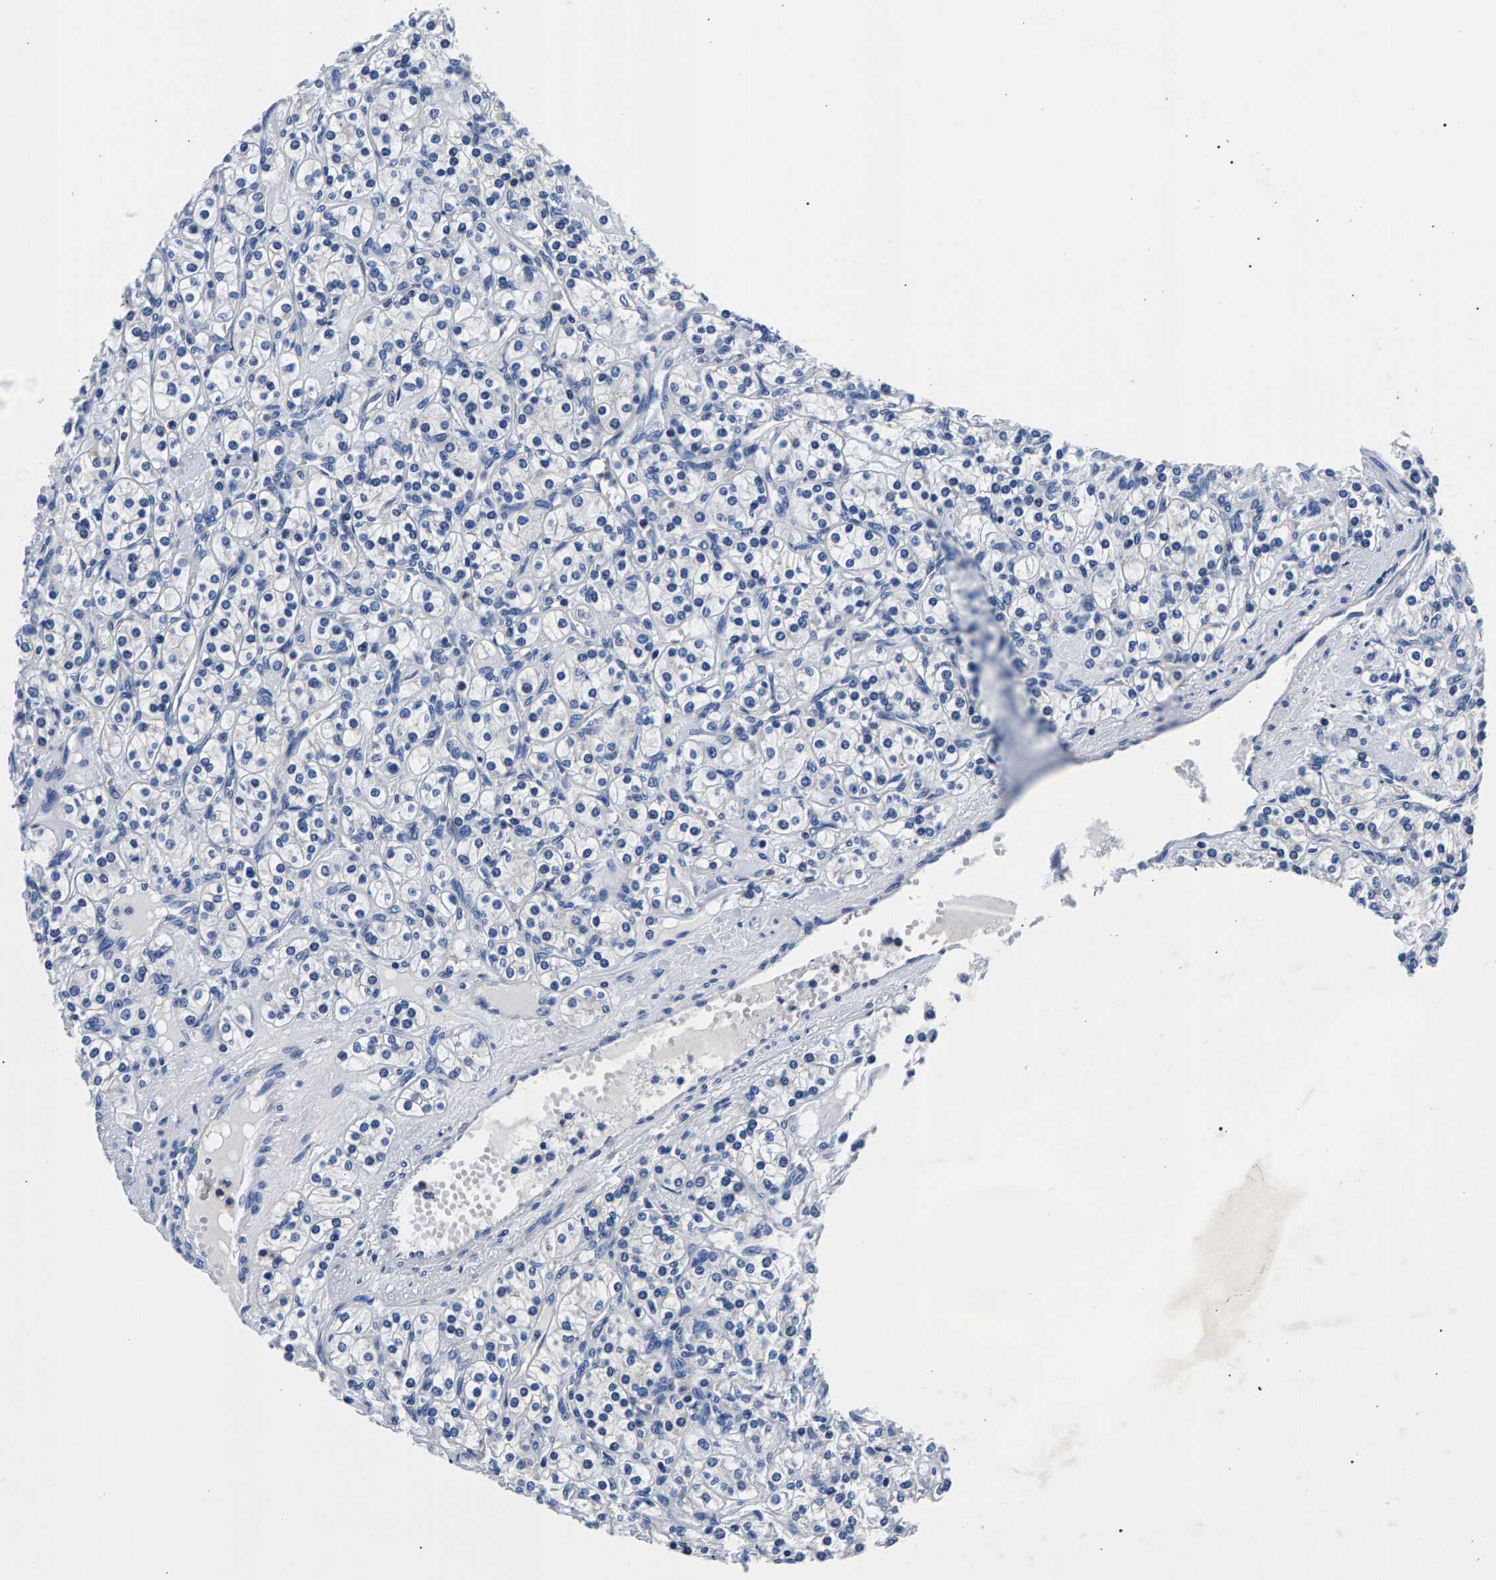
{"staining": {"intensity": "negative", "quantity": "none", "location": "none"}, "tissue": "renal cancer", "cell_type": "Tumor cells", "image_type": "cancer", "snomed": [{"axis": "morphology", "description": "Adenocarcinoma, NOS"}, {"axis": "topography", "description": "Kidney"}], "caption": "The immunohistochemistry photomicrograph has no significant positivity in tumor cells of renal cancer (adenocarcinoma) tissue.", "gene": "PHF24", "patient": {"sex": "male", "age": 77}}